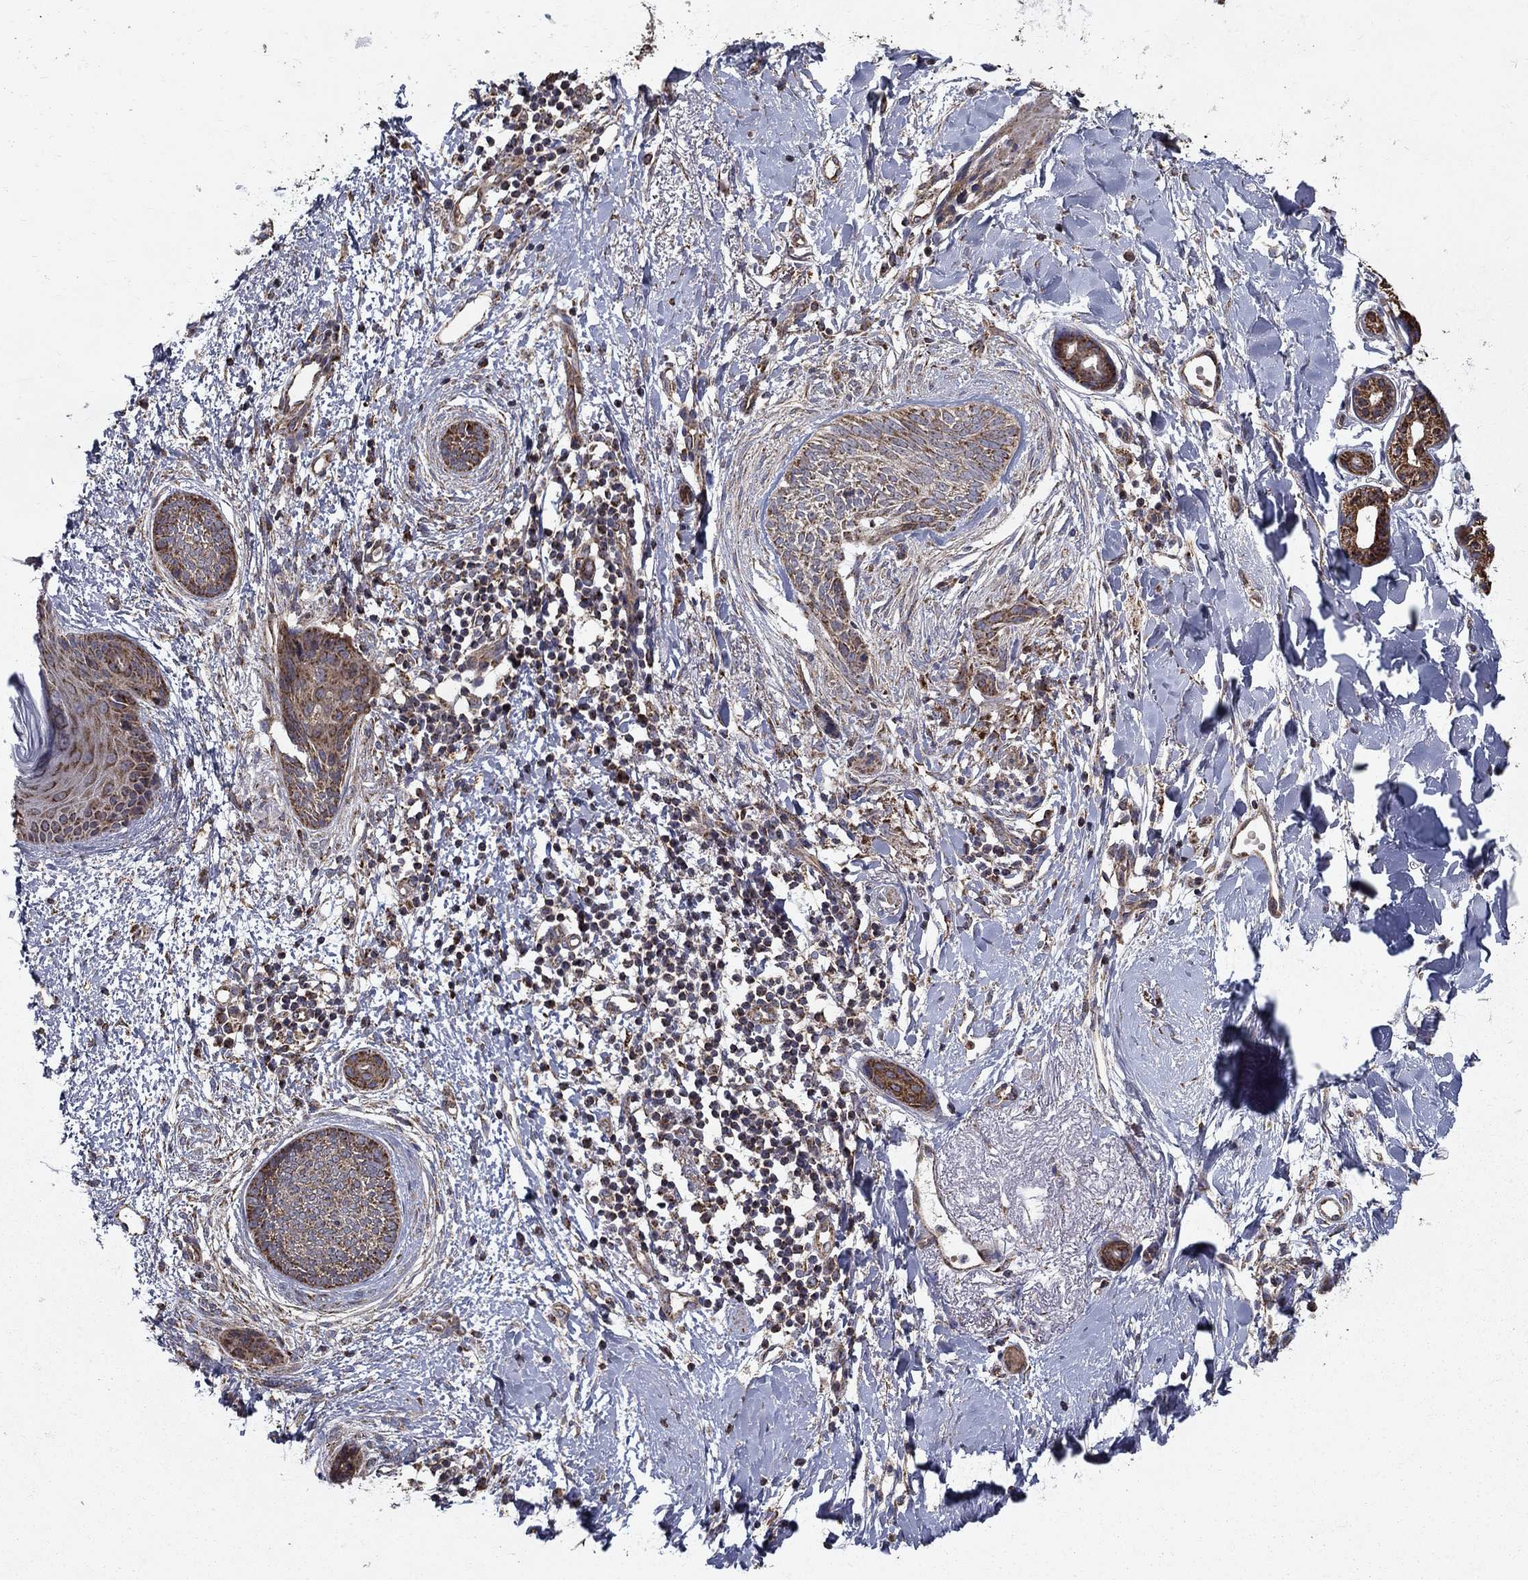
{"staining": {"intensity": "strong", "quantity": "25%-75%", "location": "cytoplasmic/membranous"}, "tissue": "skin cancer", "cell_type": "Tumor cells", "image_type": "cancer", "snomed": [{"axis": "morphology", "description": "Basal cell carcinoma"}, {"axis": "topography", "description": "Skin"}], "caption": "IHC staining of basal cell carcinoma (skin), which exhibits high levels of strong cytoplasmic/membranous positivity in about 25%-75% of tumor cells indicating strong cytoplasmic/membranous protein expression. The staining was performed using DAB (3,3'-diaminobenzidine) (brown) for protein detection and nuclei were counterstained in hematoxylin (blue).", "gene": "NDUFS8", "patient": {"sex": "female", "age": 65}}